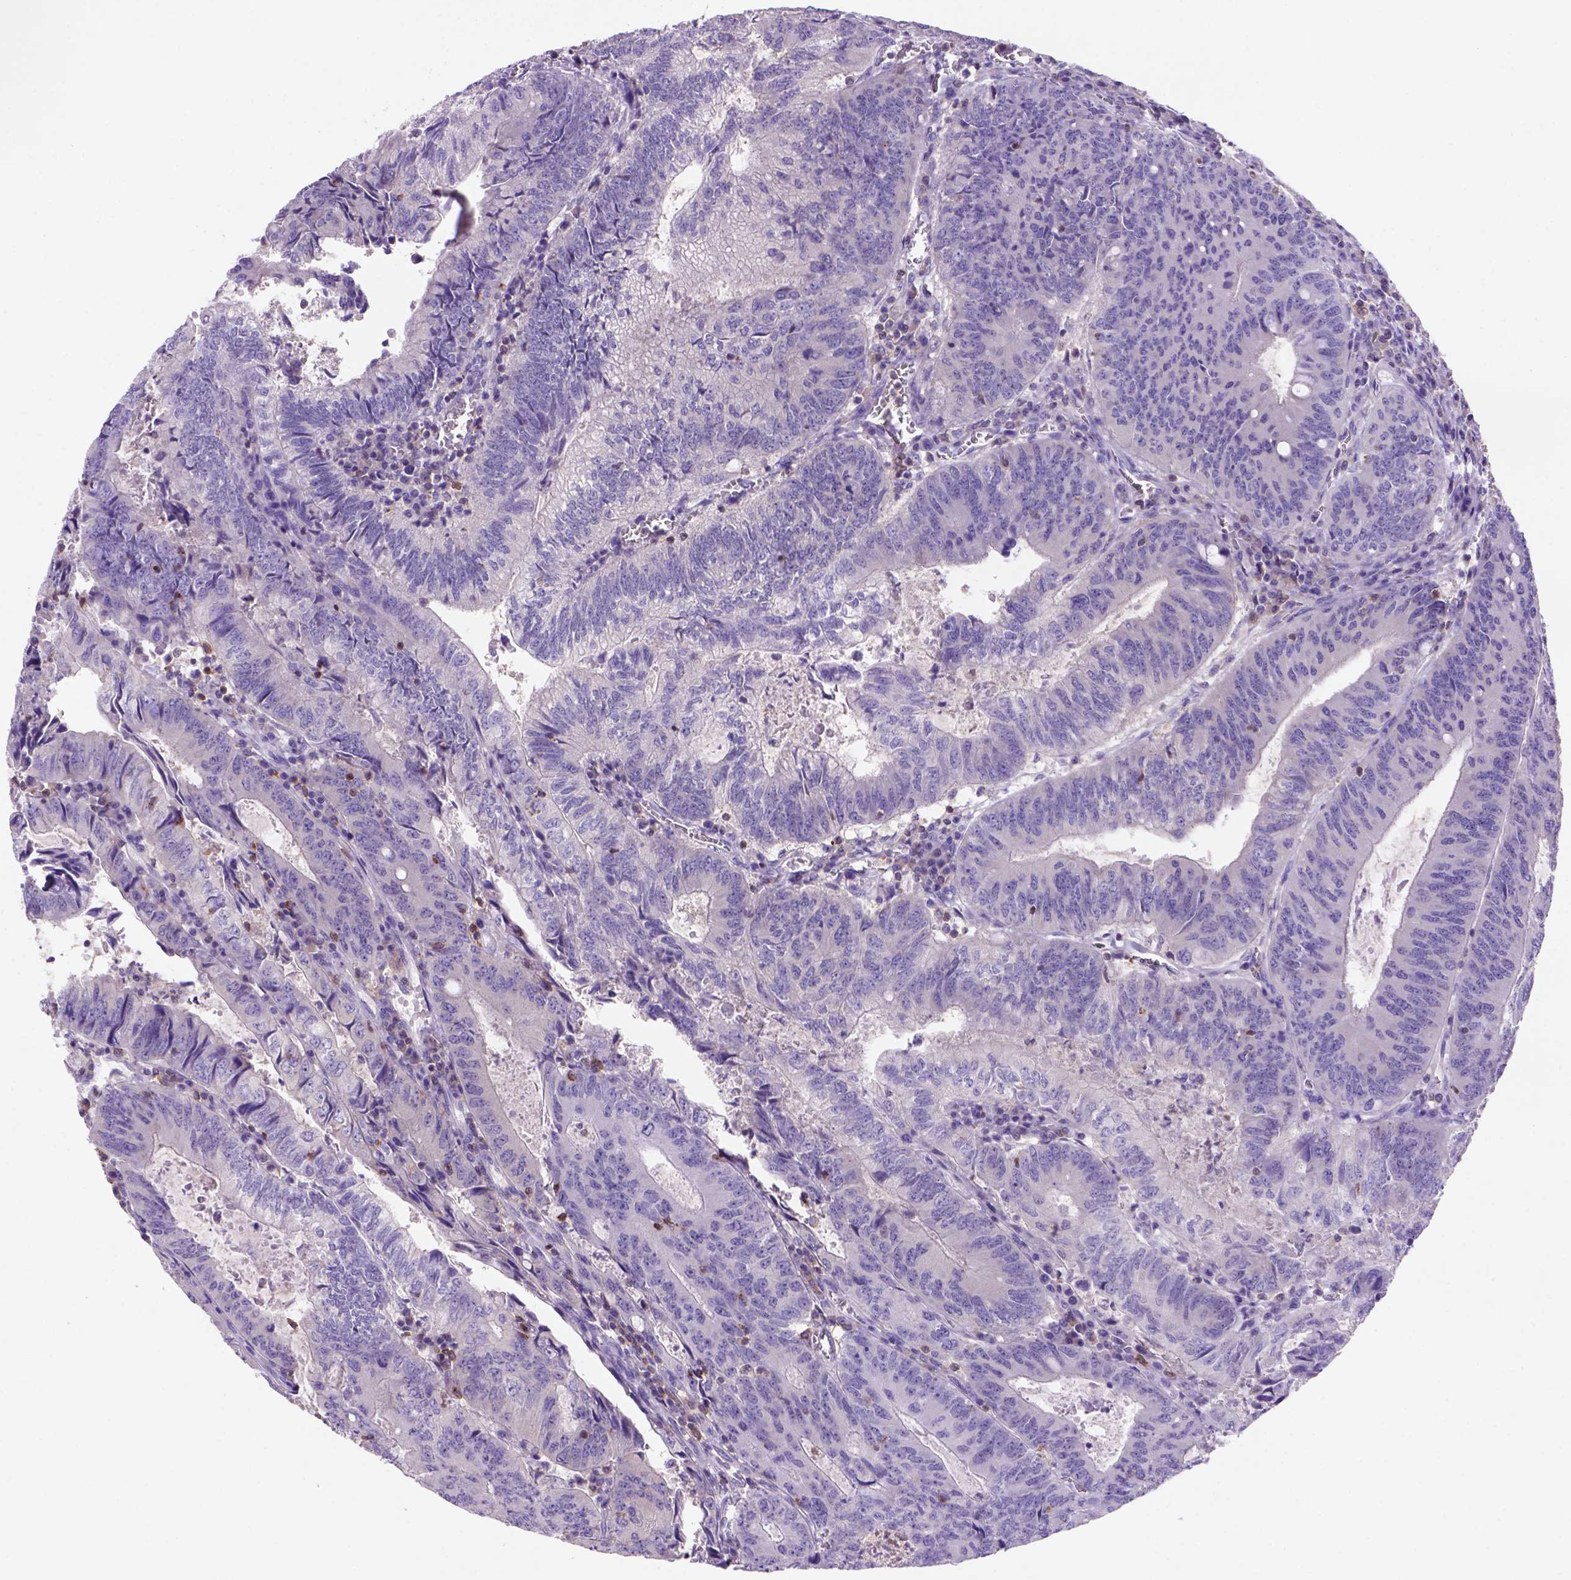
{"staining": {"intensity": "negative", "quantity": "none", "location": "none"}, "tissue": "colorectal cancer", "cell_type": "Tumor cells", "image_type": "cancer", "snomed": [{"axis": "morphology", "description": "Adenocarcinoma, NOS"}, {"axis": "topography", "description": "Colon"}], "caption": "A histopathology image of colorectal adenocarcinoma stained for a protein displays no brown staining in tumor cells.", "gene": "INPP5D", "patient": {"sex": "male", "age": 67}}